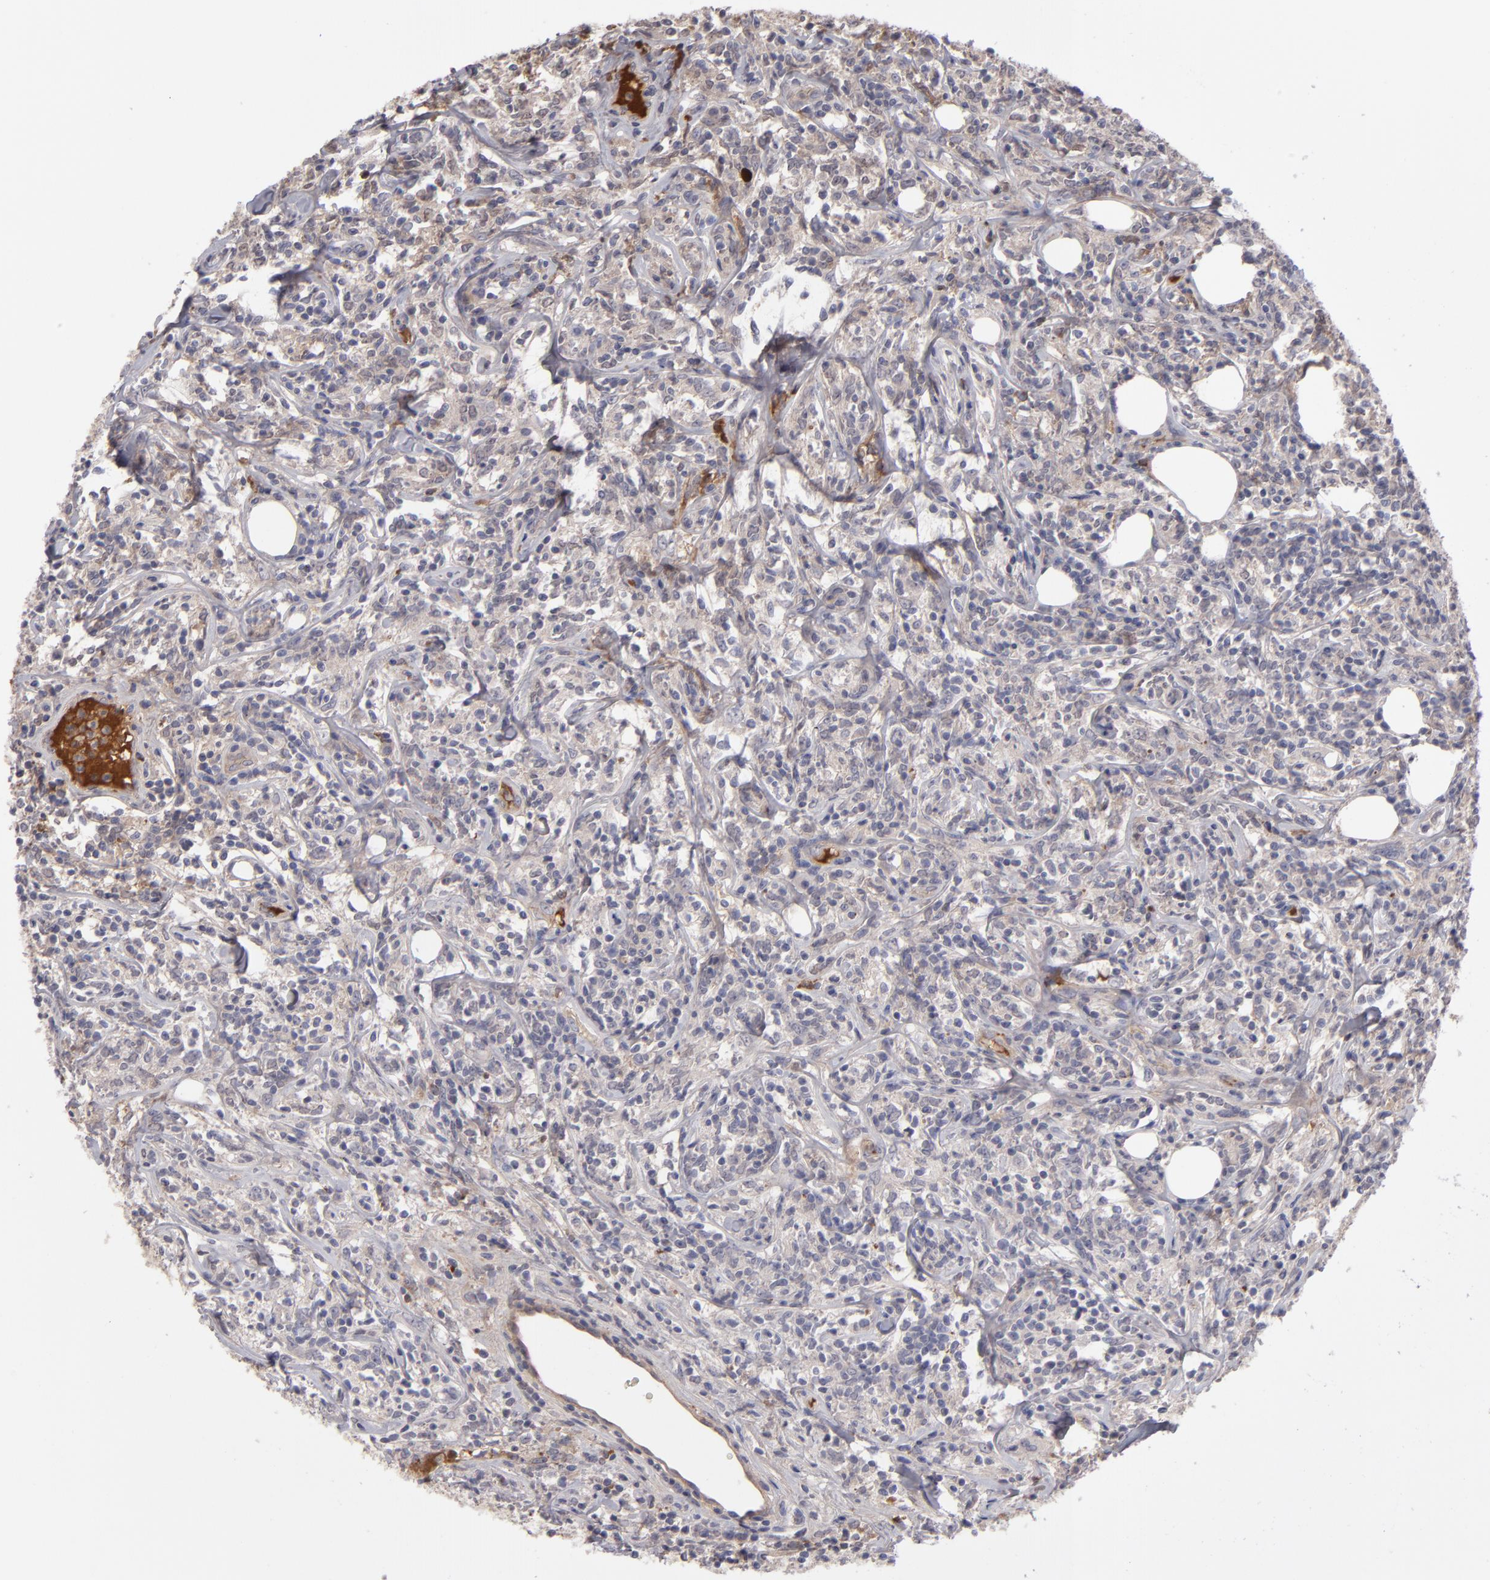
{"staining": {"intensity": "weak", "quantity": ">75%", "location": "cytoplasmic/membranous"}, "tissue": "lymphoma", "cell_type": "Tumor cells", "image_type": "cancer", "snomed": [{"axis": "morphology", "description": "Malignant lymphoma, non-Hodgkin's type, High grade"}, {"axis": "topography", "description": "Lymph node"}], "caption": "Human malignant lymphoma, non-Hodgkin's type (high-grade) stained with a protein marker exhibits weak staining in tumor cells.", "gene": "ITIH4", "patient": {"sex": "female", "age": 84}}